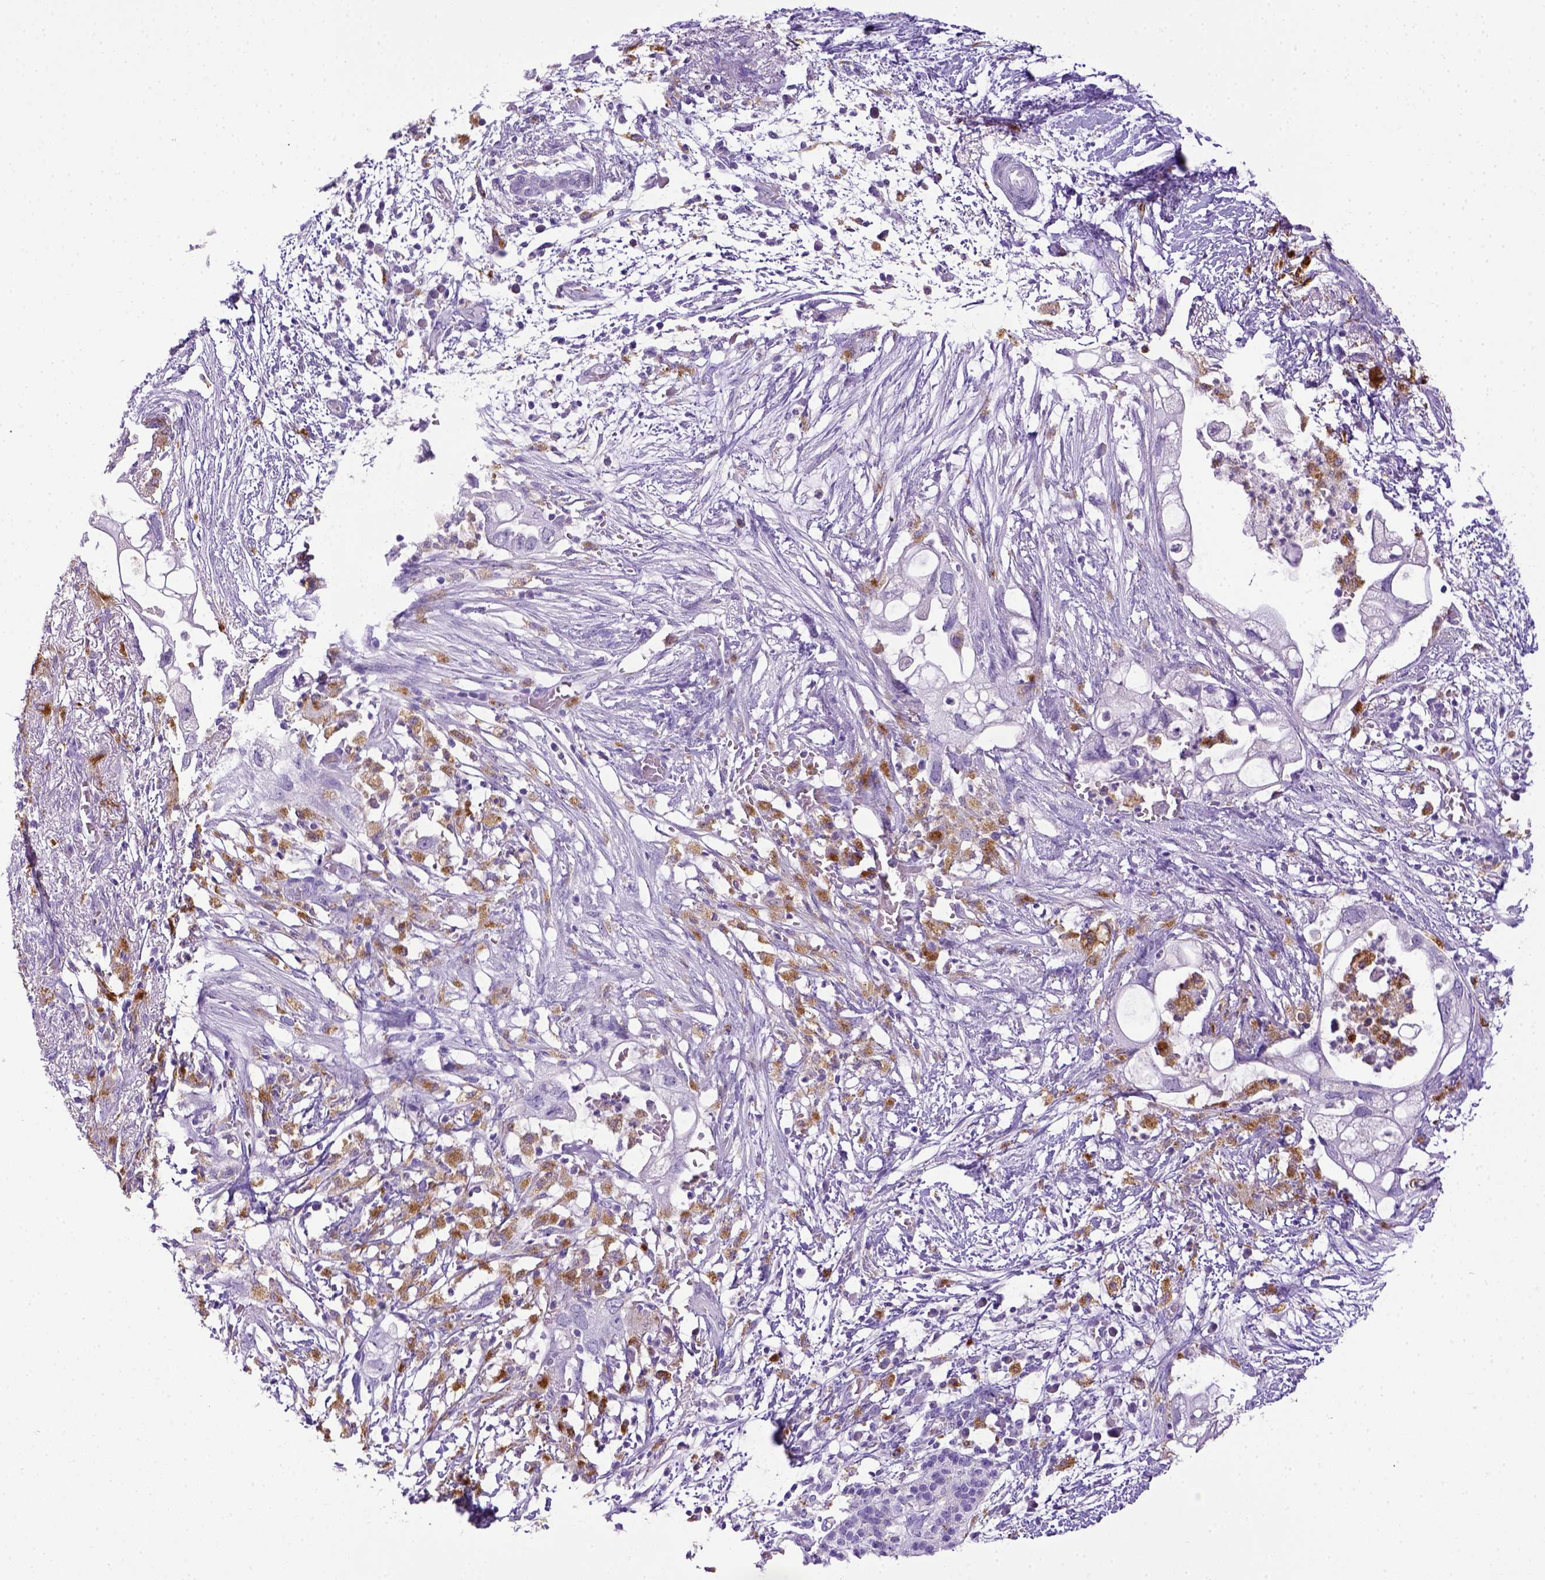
{"staining": {"intensity": "negative", "quantity": "none", "location": "none"}, "tissue": "pancreatic cancer", "cell_type": "Tumor cells", "image_type": "cancer", "snomed": [{"axis": "morphology", "description": "Adenocarcinoma, NOS"}, {"axis": "topography", "description": "Pancreas"}], "caption": "Tumor cells show no significant staining in pancreatic cancer (adenocarcinoma).", "gene": "CD68", "patient": {"sex": "female", "age": 72}}